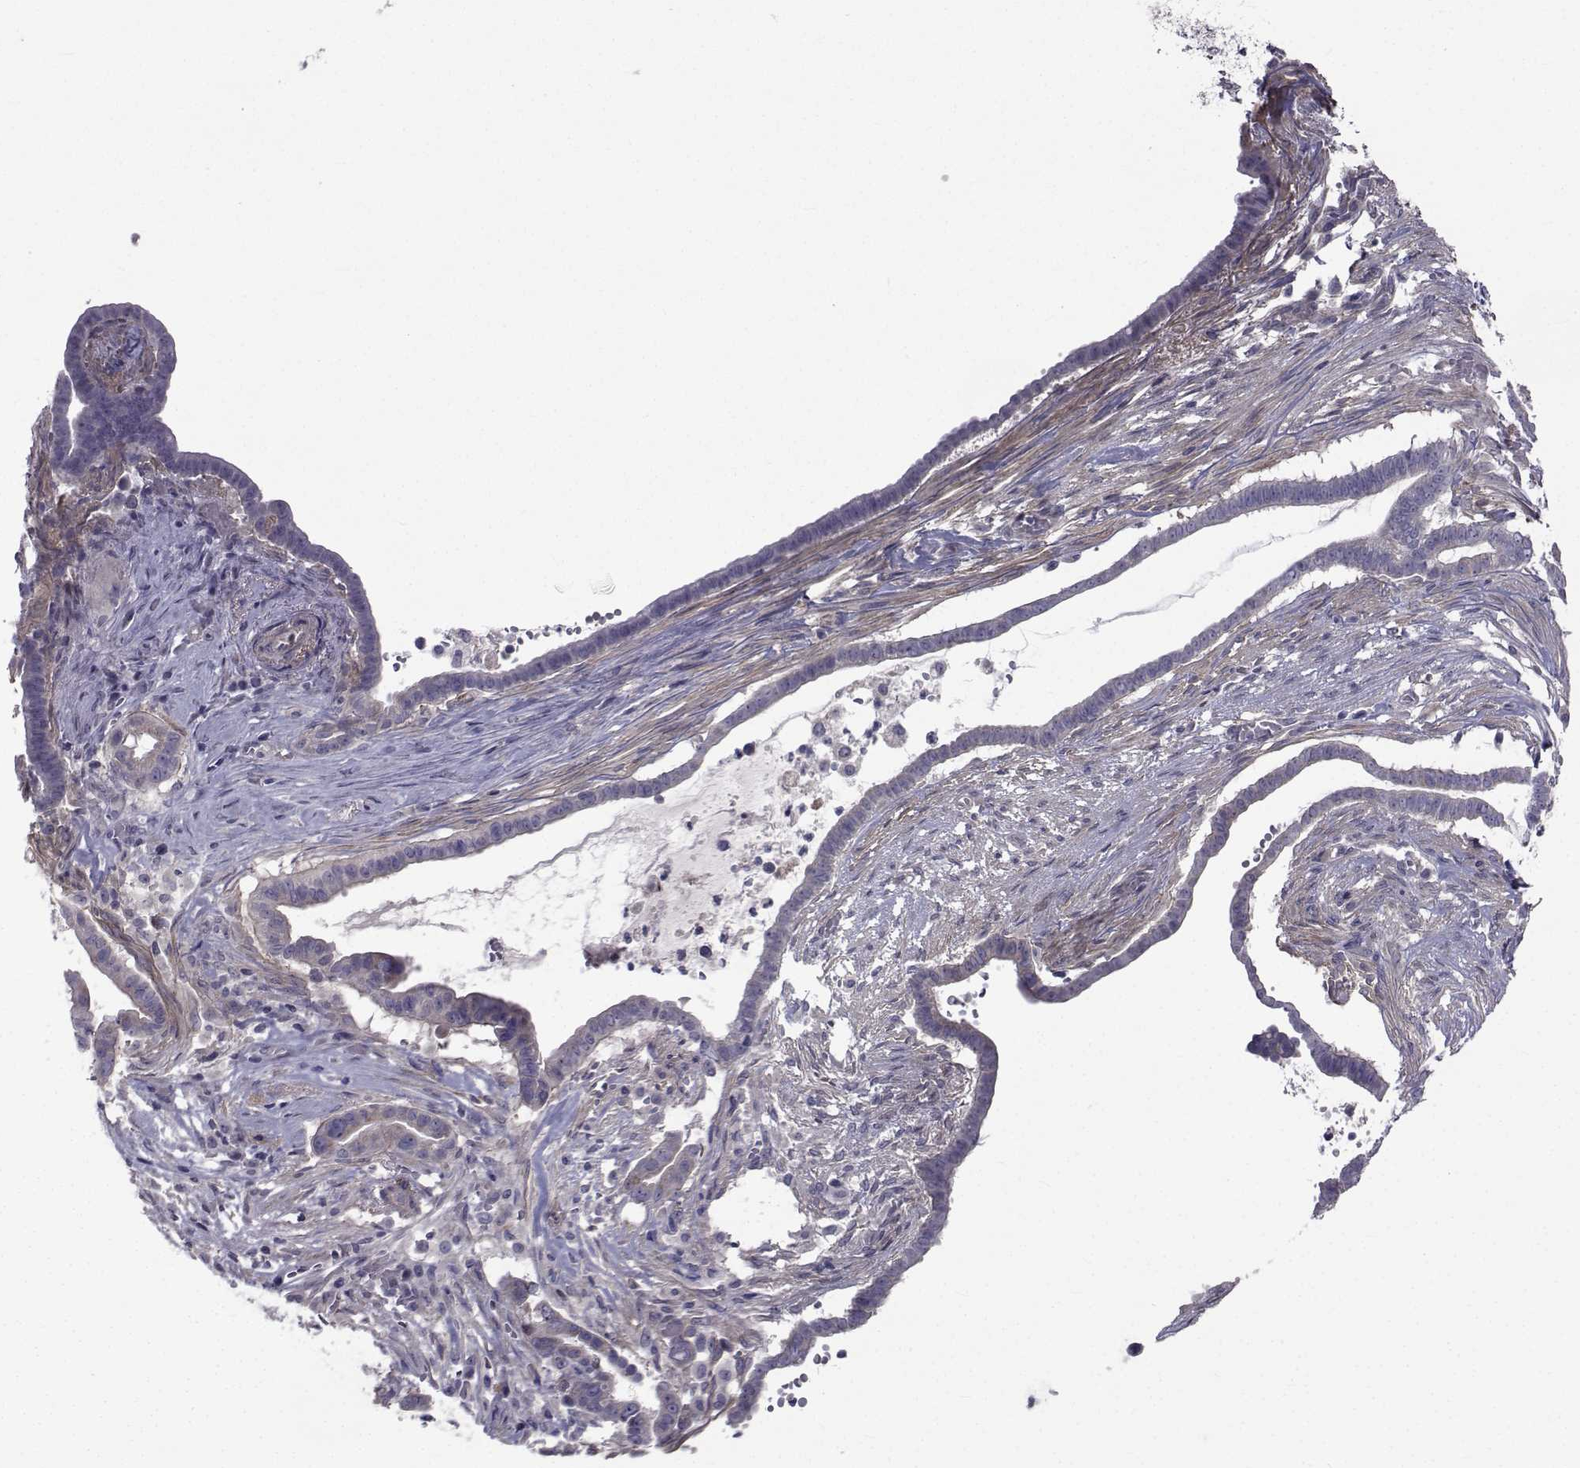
{"staining": {"intensity": "negative", "quantity": "none", "location": "none"}, "tissue": "pancreatic cancer", "cell_type": "Tumor cells", "image_type": "cancer", "snomed": [{"axis": "morphology", "description": "Adenocarcinoma, NOS"}, {"axis": "topography", "description": "Pancreas"}], "caption": "The IHC image has no significant positivity in tumor cells of pancreatic cancer (adenocarcinoma) tissue.", "gene": "CFAP74", "patient": {"sex": "male", "age": 61}}